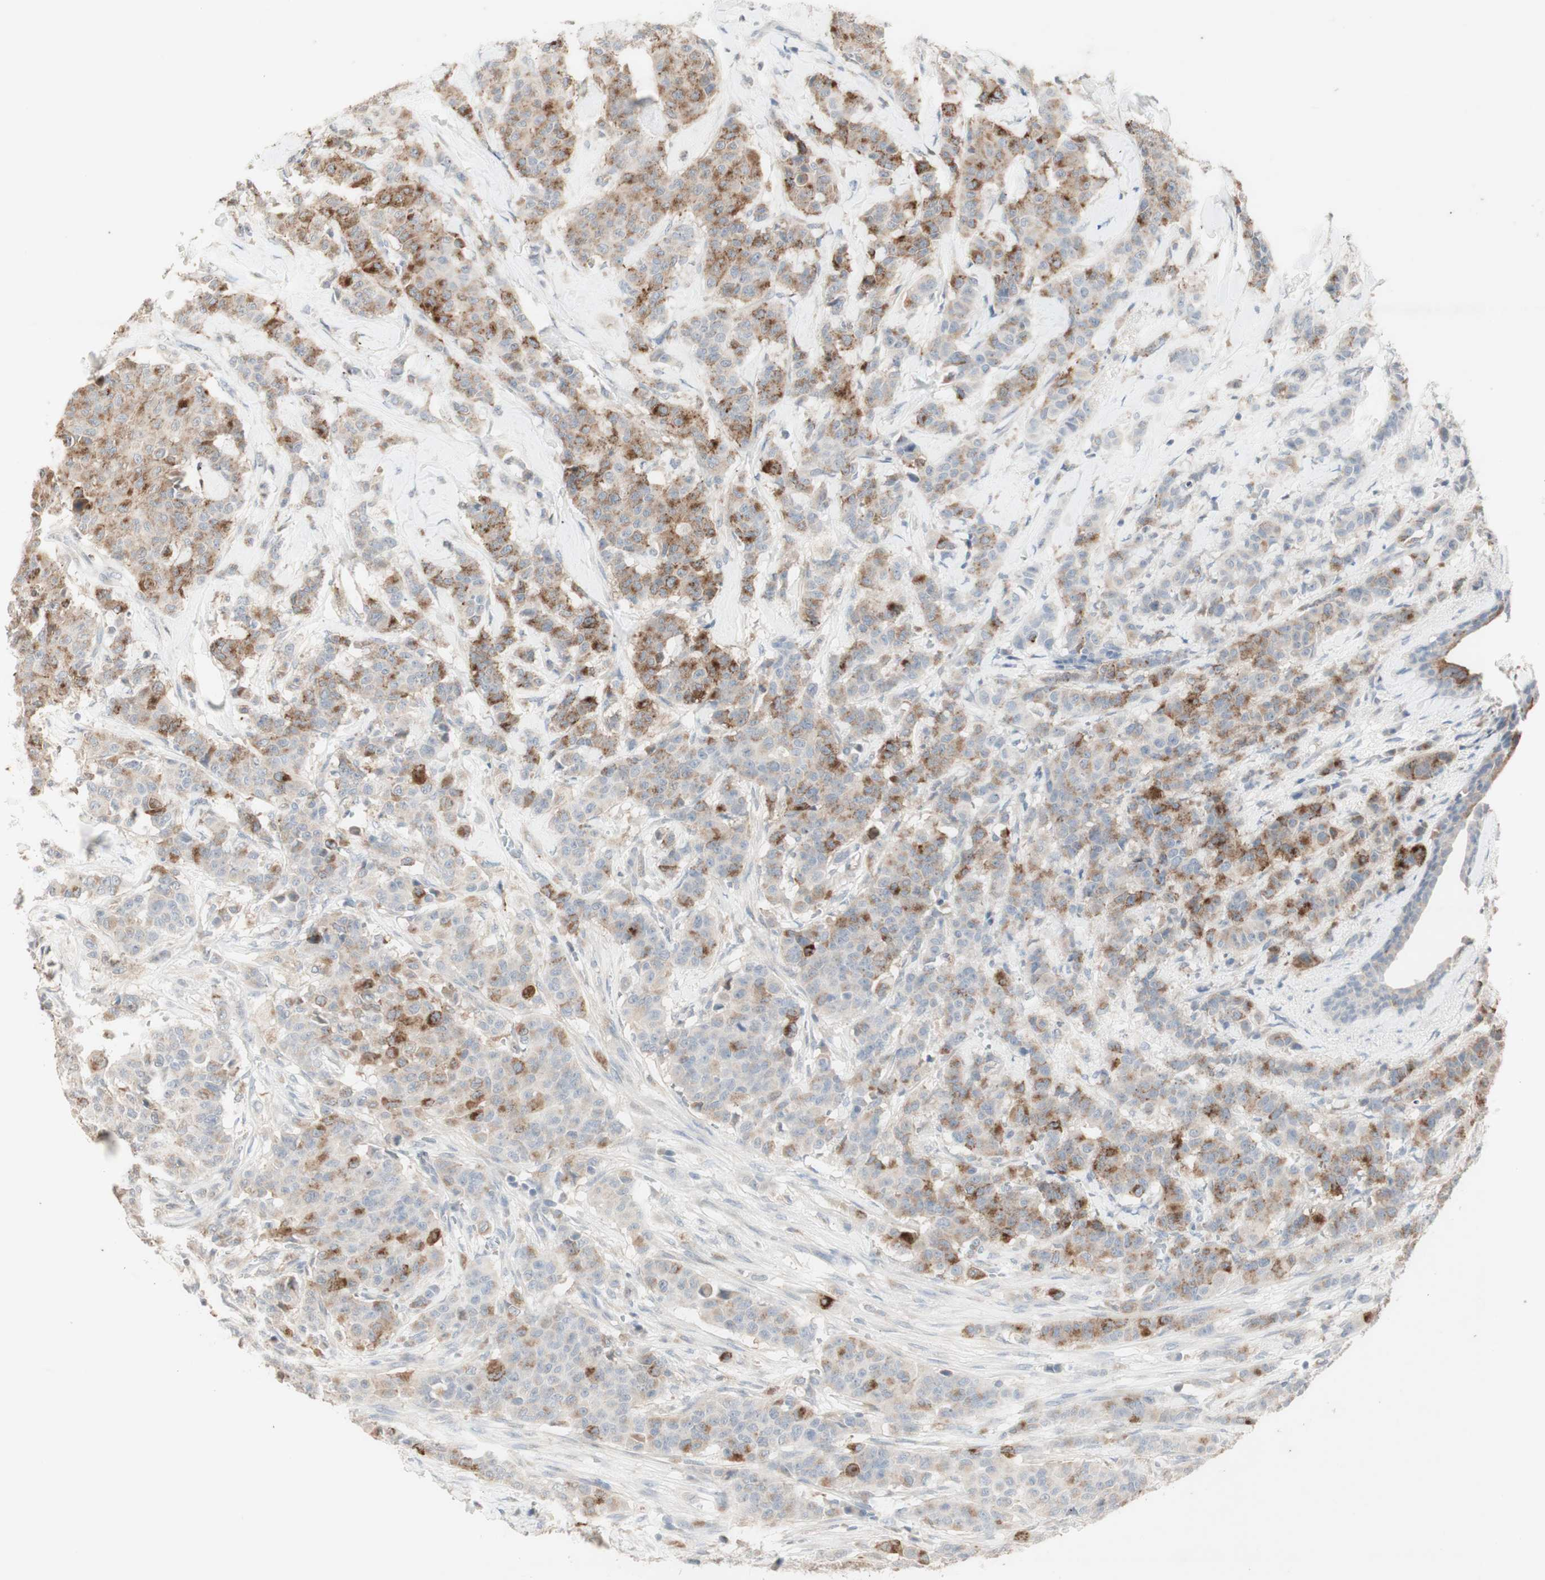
{"staining": {"intensity": "moderate", "quantity": "25%-75%", "location": "cytoplasmic/membranous"}, "tissue": "breast cancer", "cell_type": "Tumor cells", "image_type": "cancer", "snomed": [{"axis": "morphology", "description": "Normal tissue, NOS"}, {"axis": "morphology", "description": "Duct carcinoma"}, {"axis": "topography", "description": "Breast"}], "caption": "This photomicrograph demonstrates immunohistochemistry (IHC) staining of intraductal carcinoma (breast), with medium moderate cytoplasmic/membranous staining in about 25%-75% of tumor cells.", "gene": "ATP6V1B1", "patient": {"sex": "female", "age": 40}}